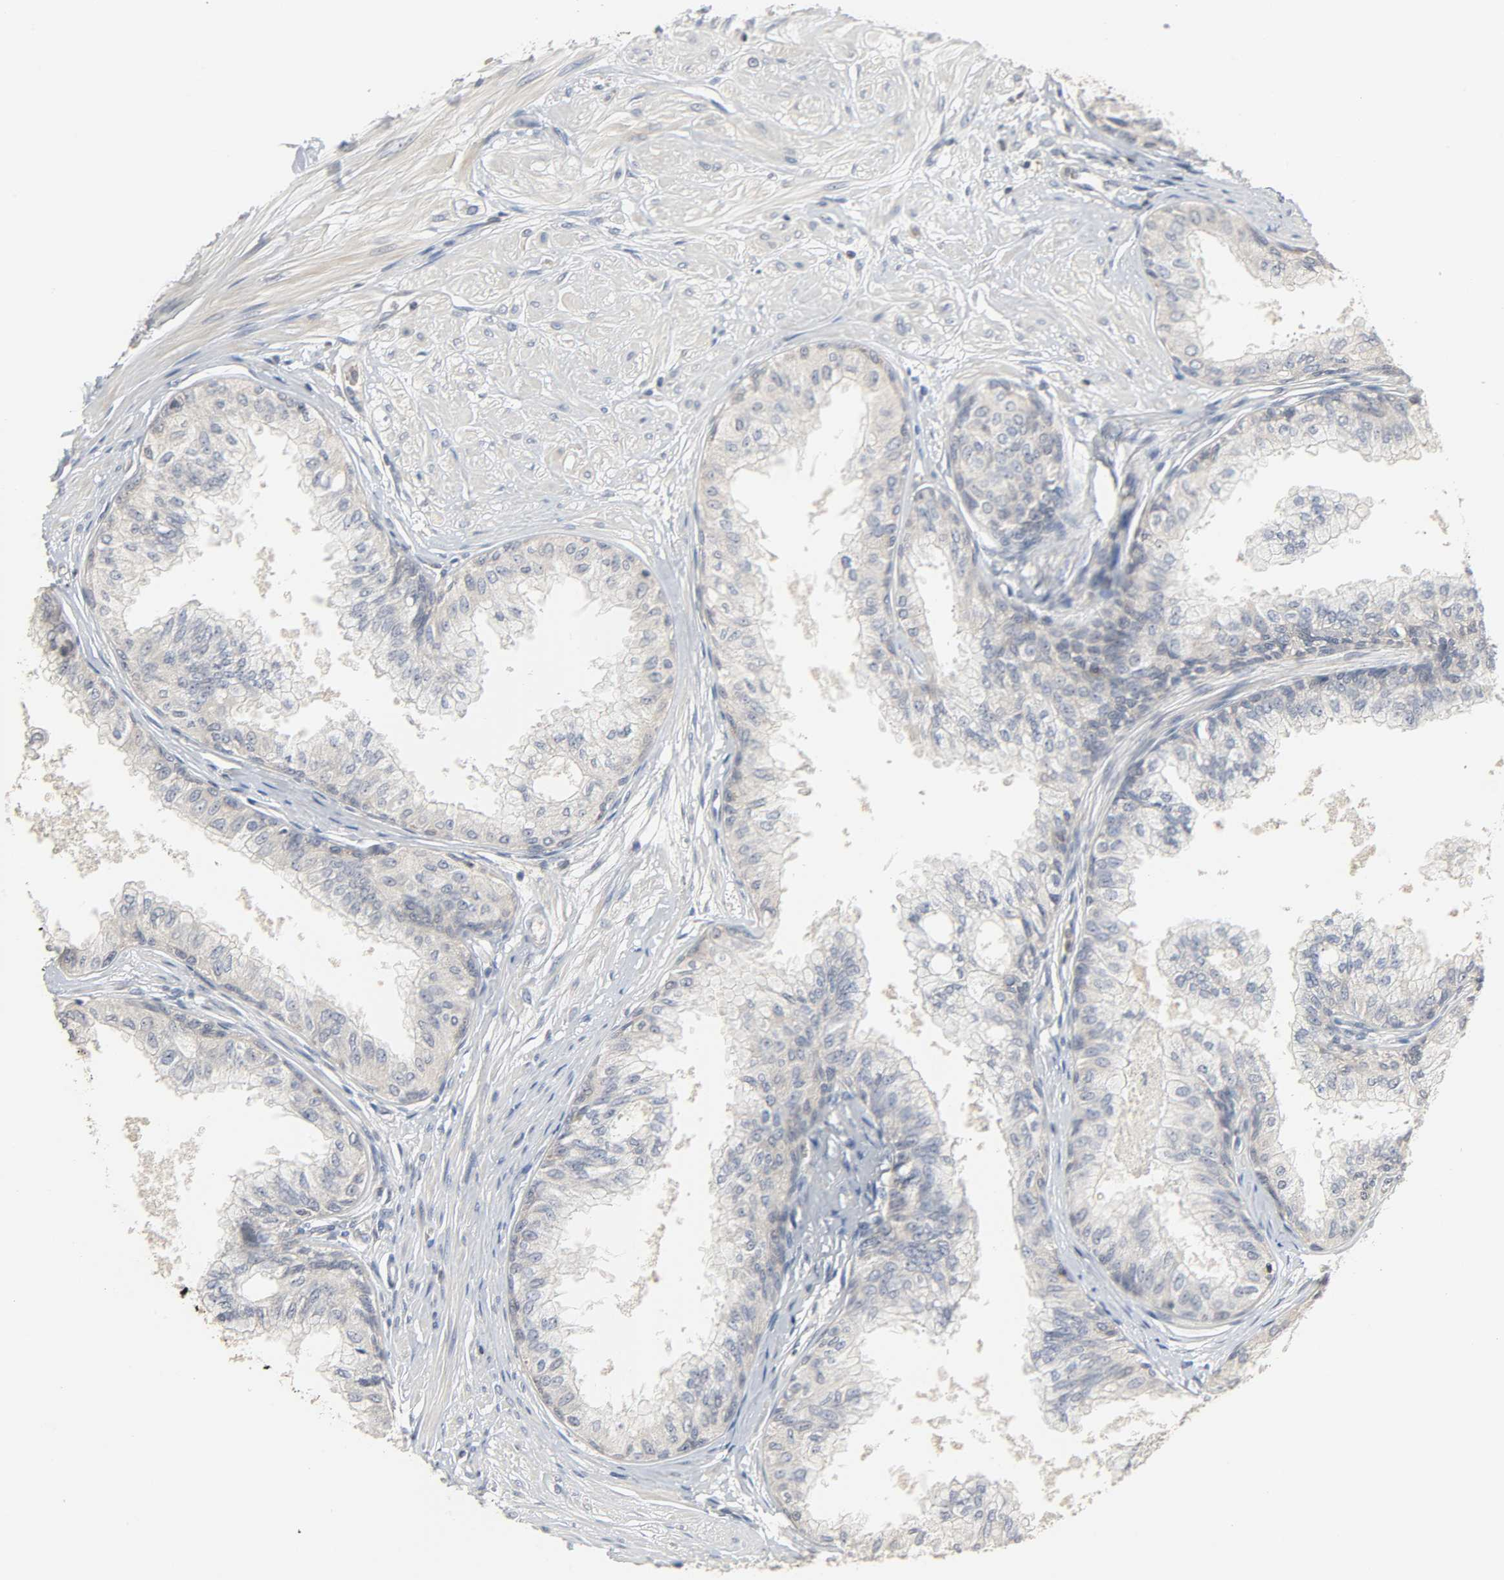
{"staining": {"intensity": "moderate", "quantity": ">75%", "location": "cytoplasmic/membranous"}, "tissue": "prostate", "cell_type": "Glandular cells", "image_type": "normal", "snomed": [{"axis": "morphology", "description": "Normal tissue, NOS"}, {"axis": "topography", "description": "Prostate"}, {"axis": "topography", "description": "Seminal veicle"}], "caption": "A medium amount of moderate cytoplasmic/membranous expression is seen in about >75% of glandular cells in normal prostate.", "gene": "PLEKHA2", "patient": {"sex": "male", "age": 60}}